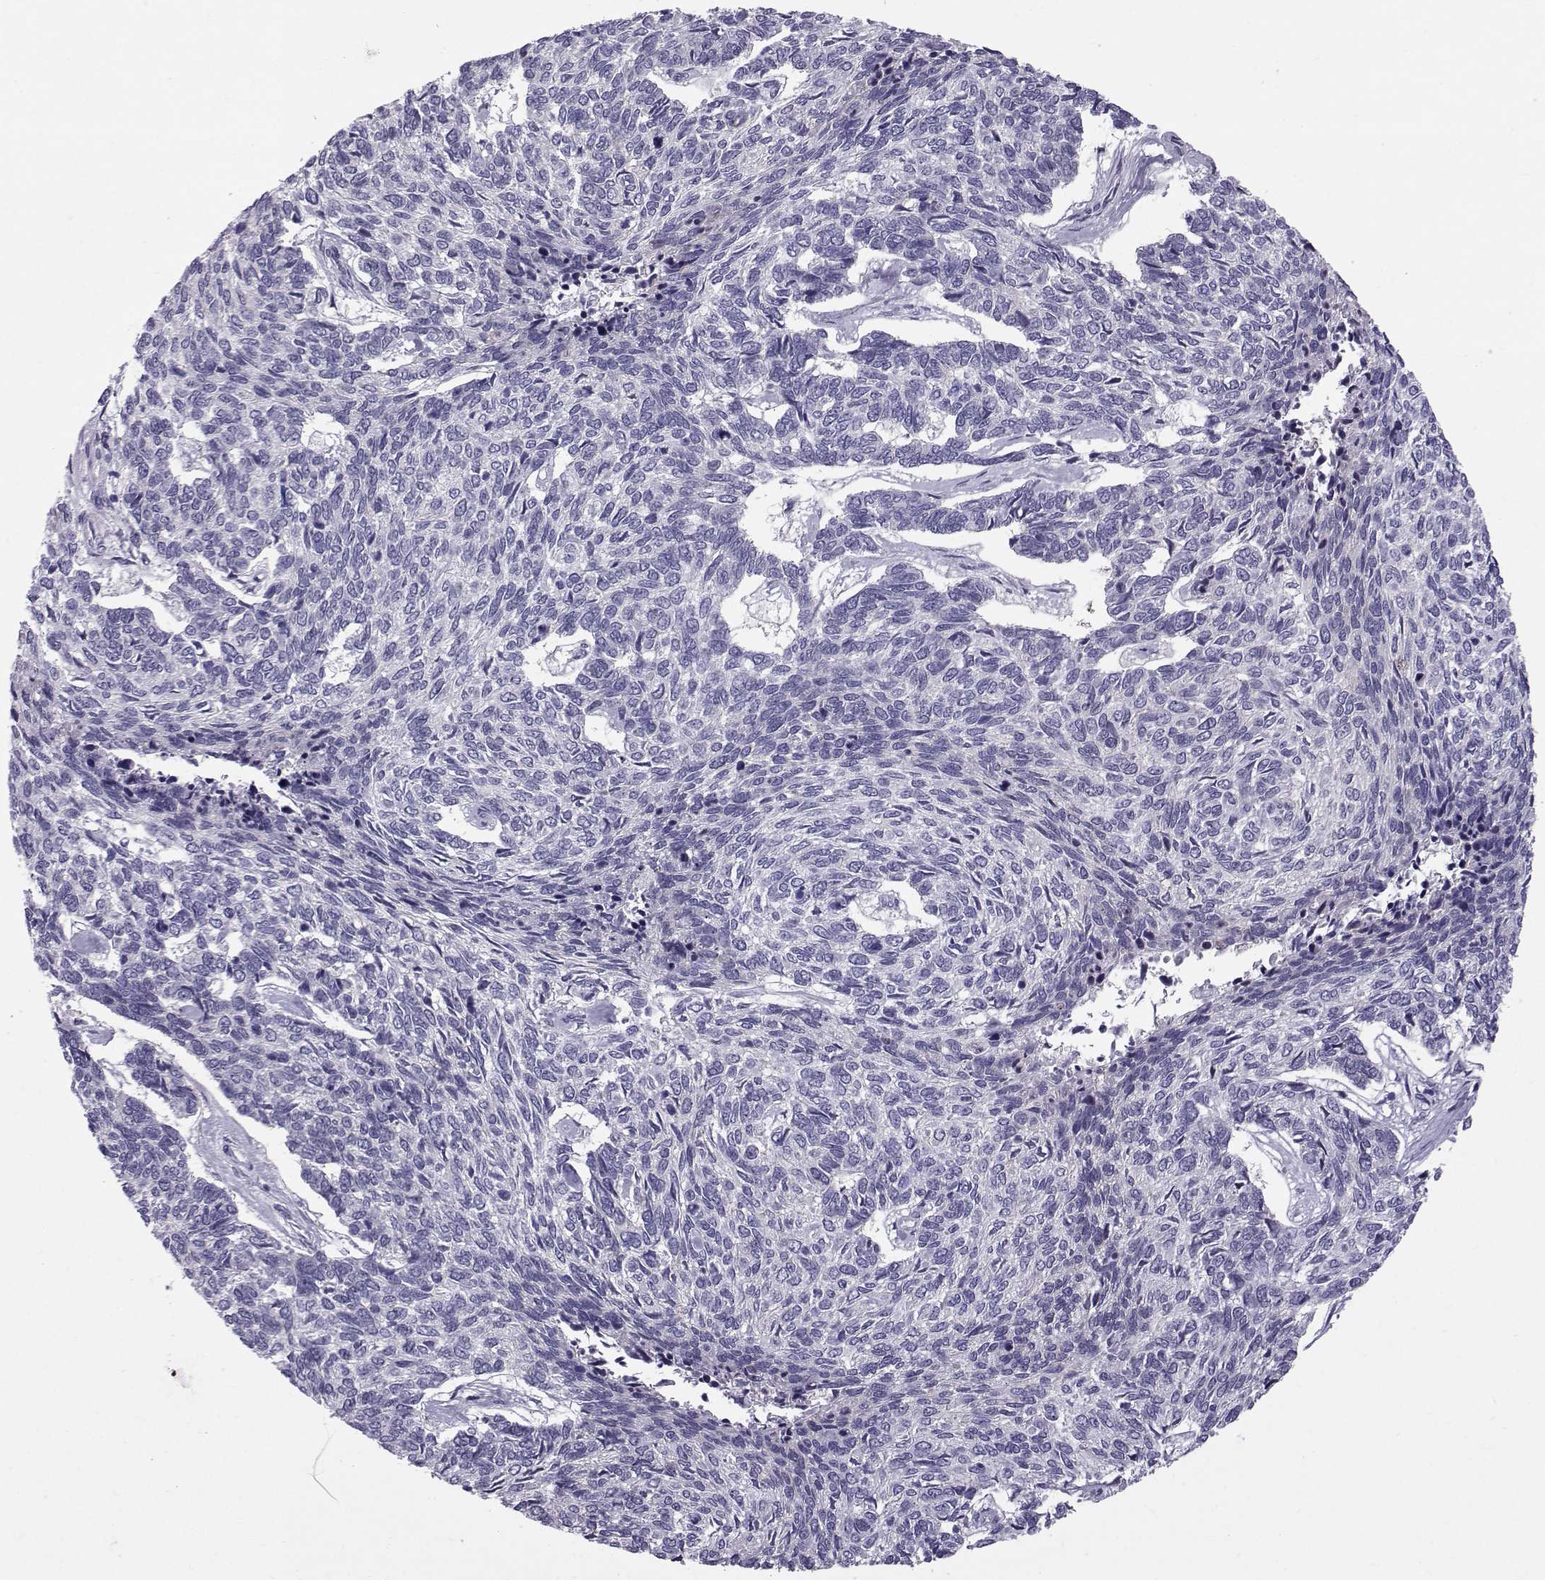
{"staining": {"intensity": "negative", "quantity": "none", "location": "none"}, "tissue": "skin cancer", "cell_type": "Tumor cells", "image_type": "cancer", "snomed": [{"axis": "morphology", "description": "Basal cell carcinoma"}, {"axis": "topography", "description": "Skin"}], "caption": "DAB immunohistochemical staining of human skin cancer (basal cell carcinoma) demonstrates no significant expression in tumor cells. Nuclei are stained in blue.", "gene": "DMRT3", "patient": {"sex": "female", "age": 65}}